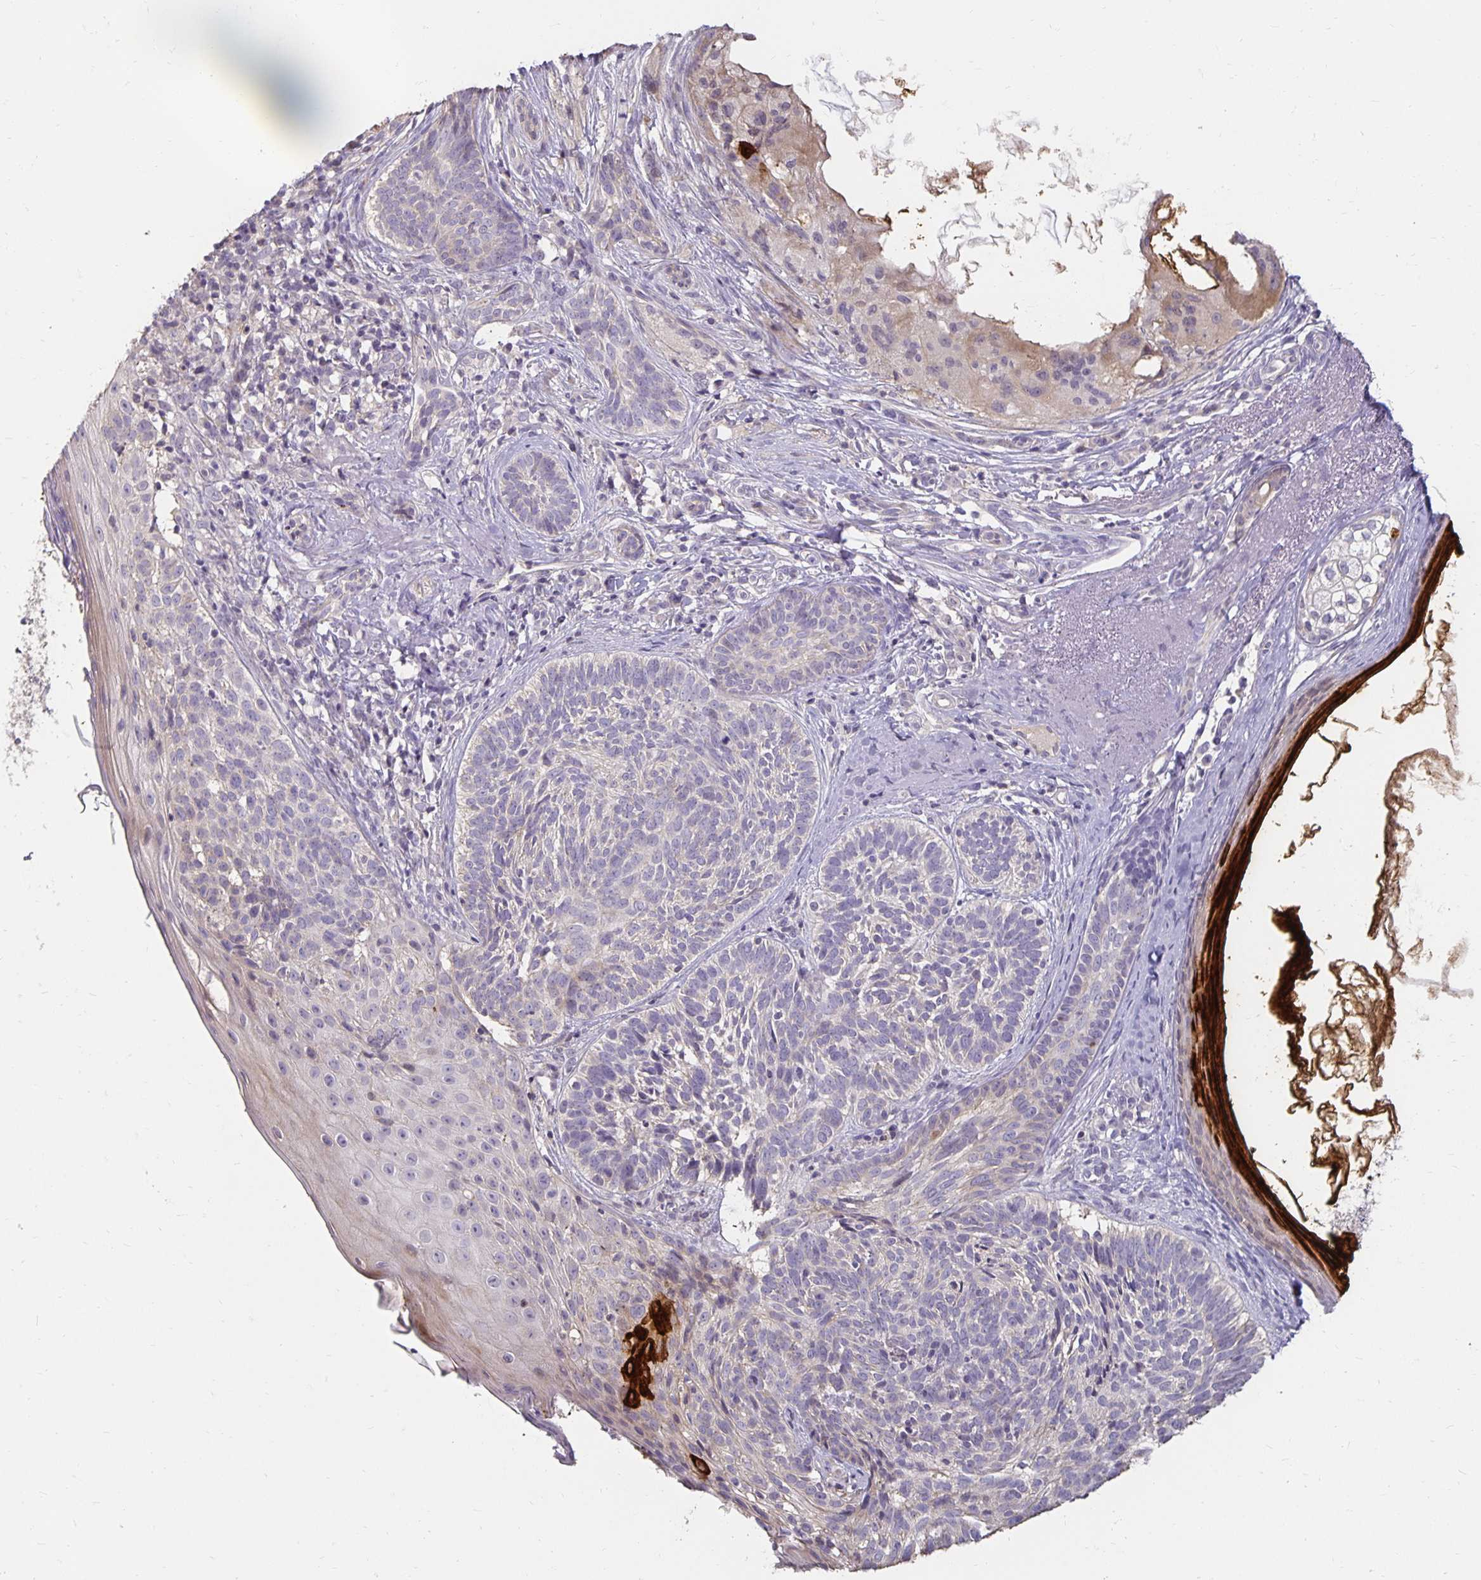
{"staining": {"intensity": "negative", "quantity": "none", "location": "none"}, "tissue": "skin cancer", "cell_type": "Tumor cells", "image_type": "cancer", "snomed": [{"axis": "morphology", "description": "Basal cell carcinoma"}, {"axis": "topography", "description": "Skin"}], "caption": "A photomicrograph of skin basal cell carcinoma stained for a protein reveals no brown staining in tumor cells.", "gene": "CST6", "patient": {"sex": "female", "age": 74}}